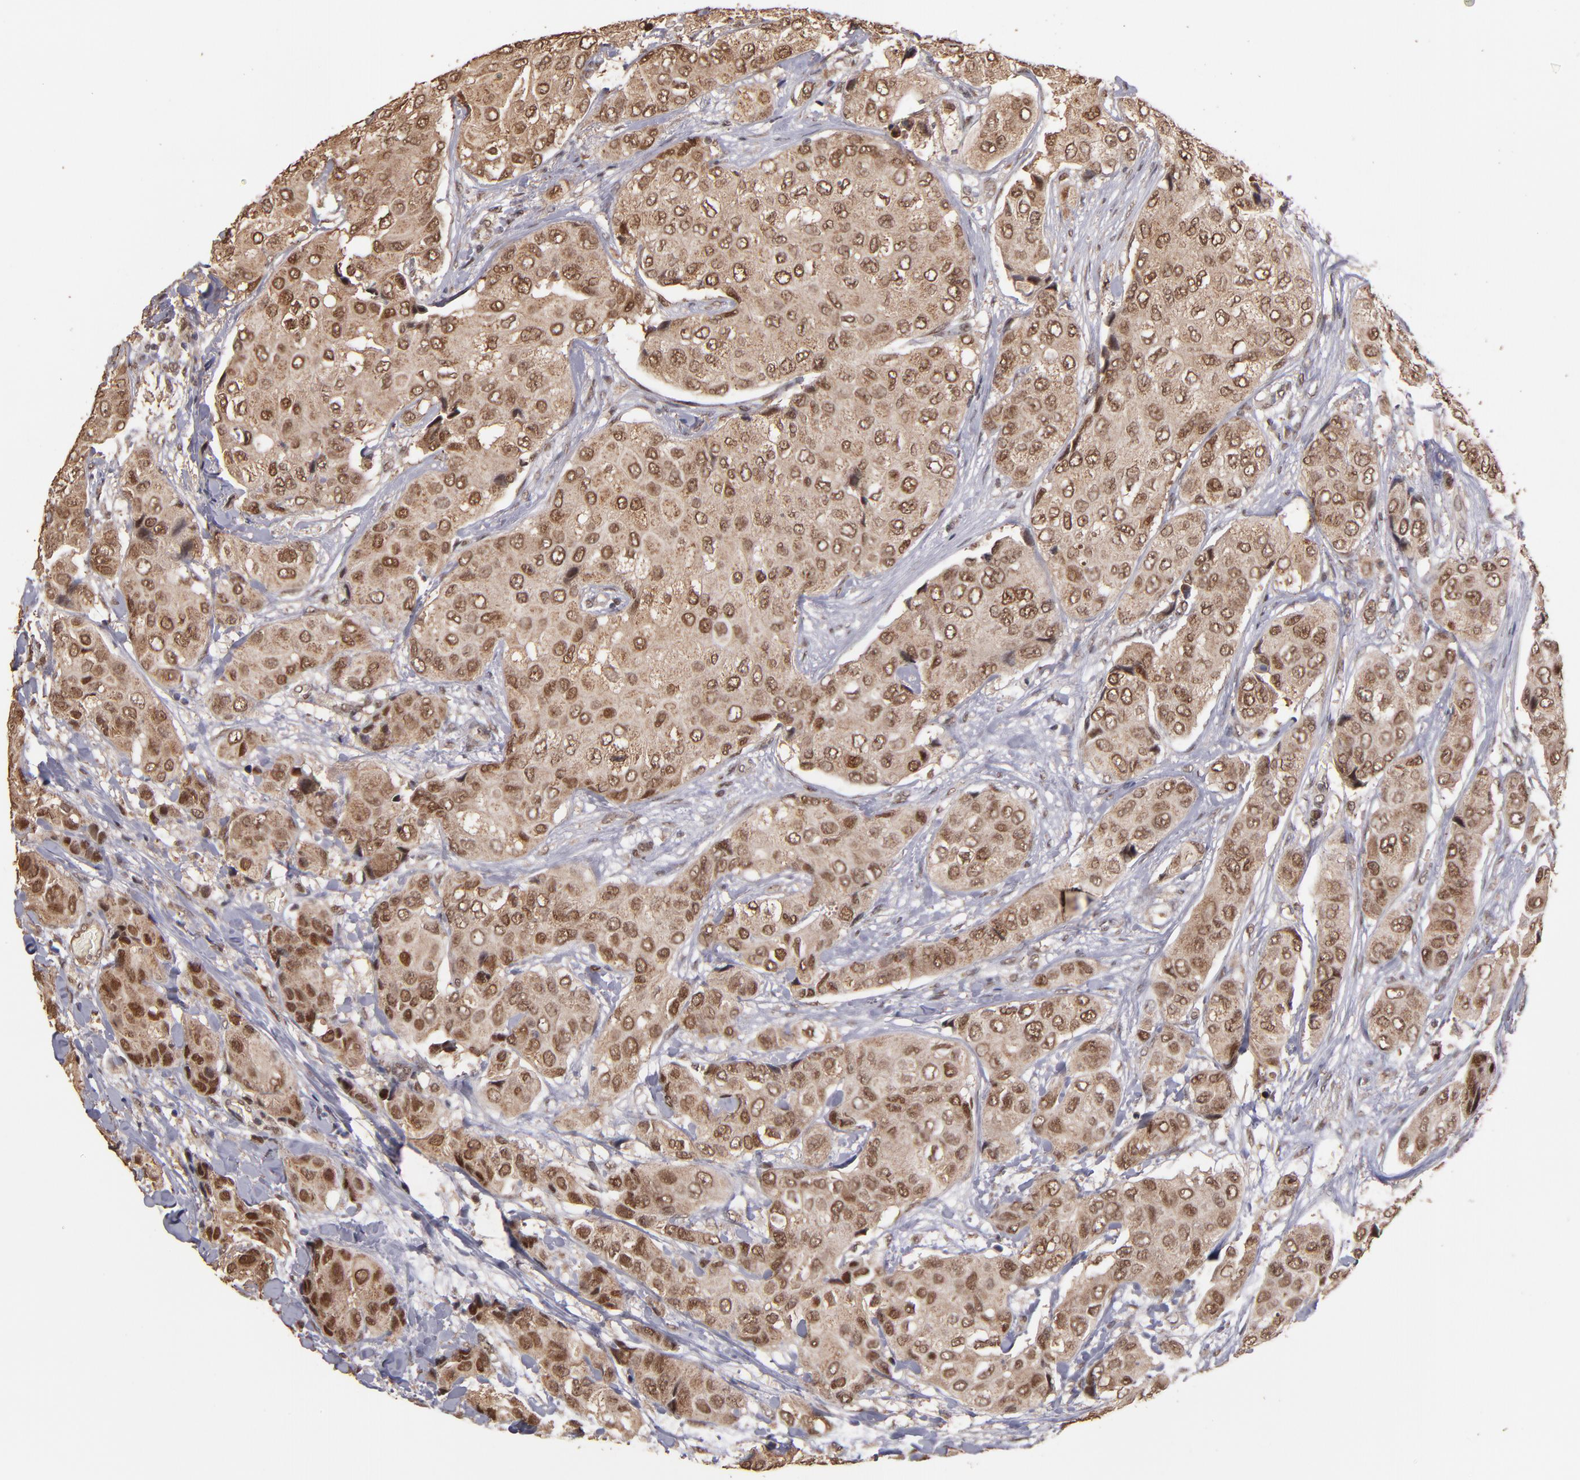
{"staining": {"intensity": "moderate", "quantity": ">75%", "location": "cytoplasmic/membranous,nuclear"}, "tissue": "breast cancer", "cell_type": "Tumor cells", "image_type": "cancer", "snomed": [{"axis": "morphology", "description": "Duct carcinoma"}, {"axis": "topography", "description": "Breast"}], "caption": "Brown immunohistochemical staining in breast cancer shows moderate cytoplasmic/membranous and nuclear positivity in about >75% of tumor cells.", "gene": "EAPP", "patient": {"sex": "female", "age": 68}}